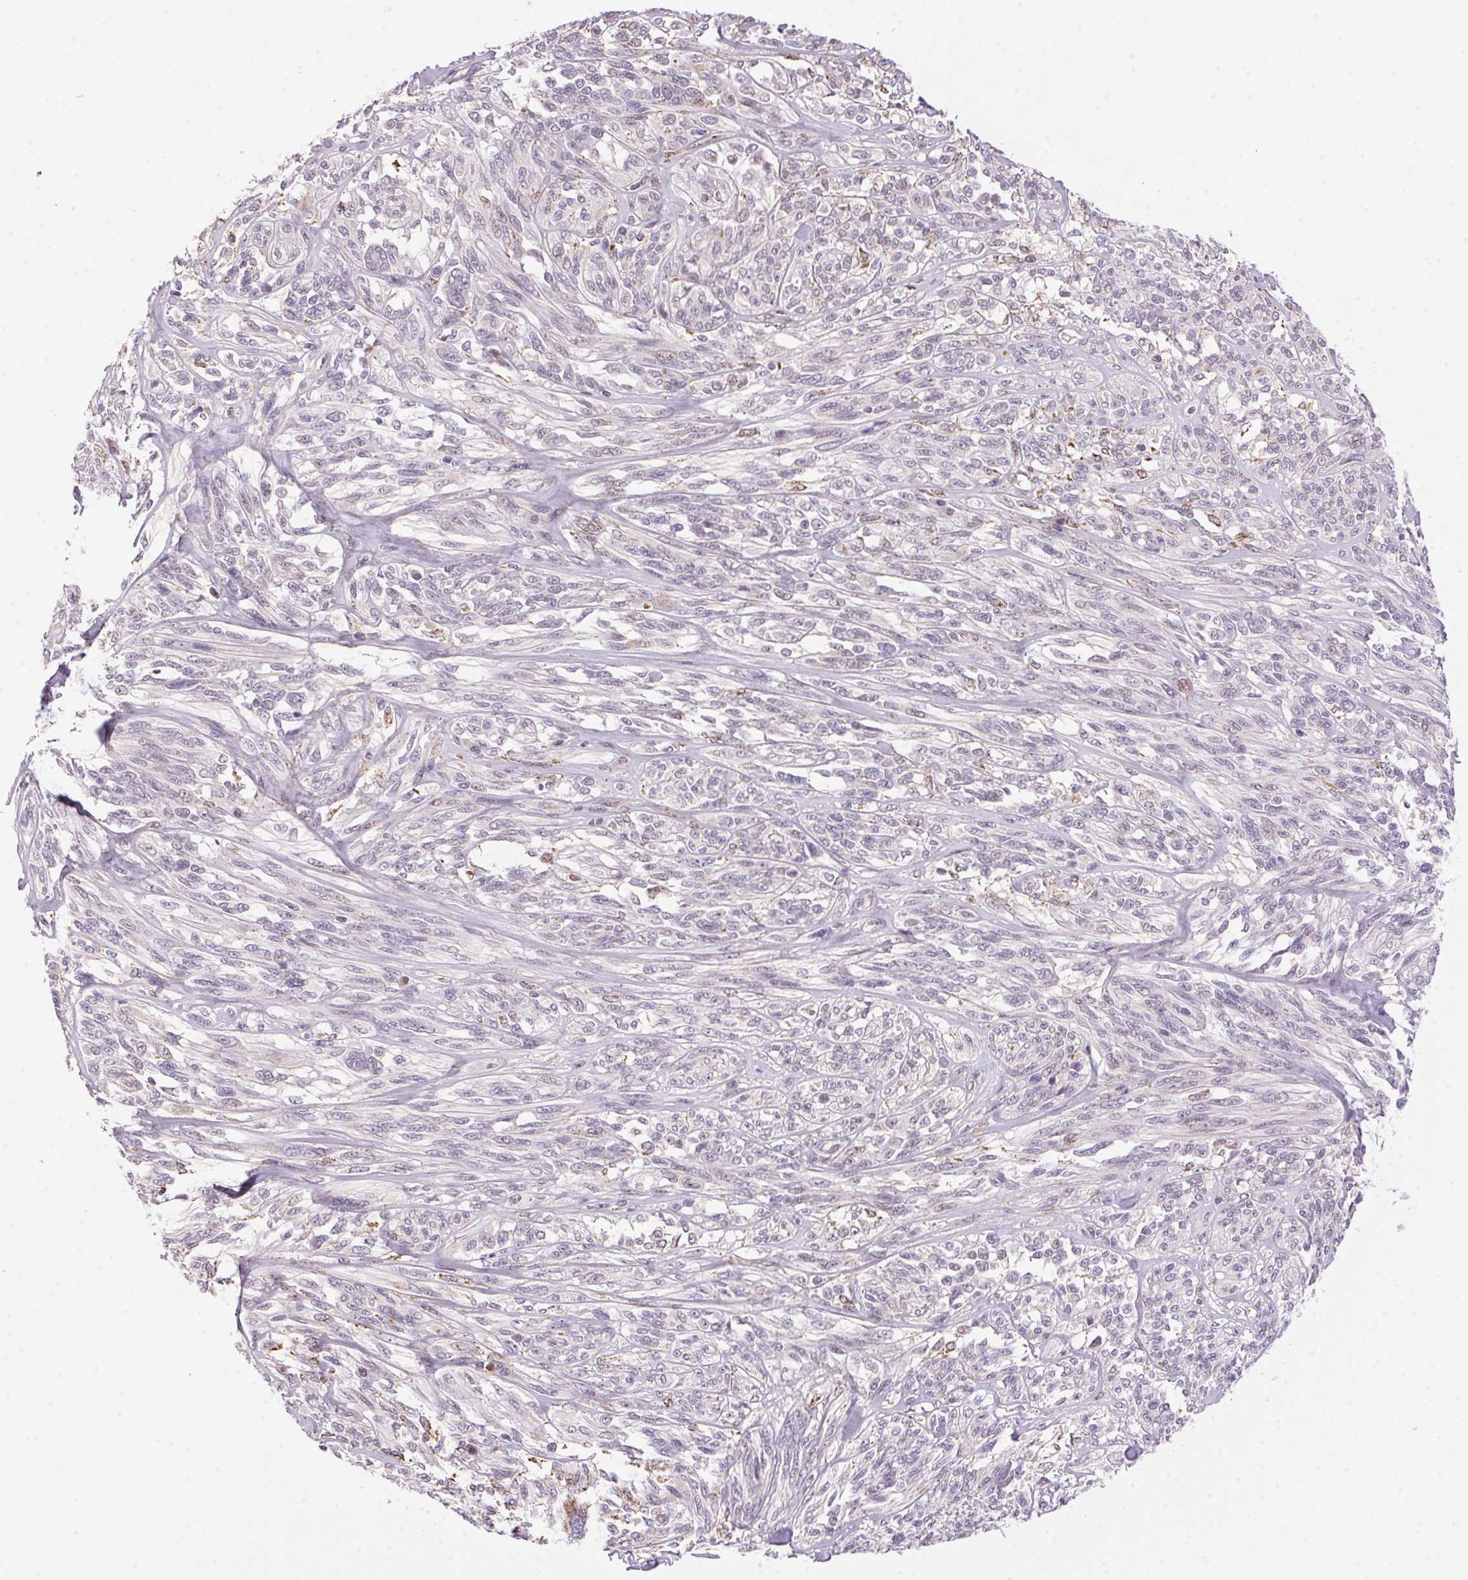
{"staining": {"intensity": "negative", "quantity": "none", "location": "none"}, "tissue": "melanoma", "cell_type": "Tumor cells", "image_type": "cancer", "snomed": [{"axis": "morphology", "description": "Malignant melanoma, NOS"}, {"axis": "topography", "description": "Skin"}], "caption": "Melanoma was stained to show a protein in brown. There is no significant expression in tumor cells.", "gene": "AKR1E2", "patient": {"sex": "female", "age": 91}}